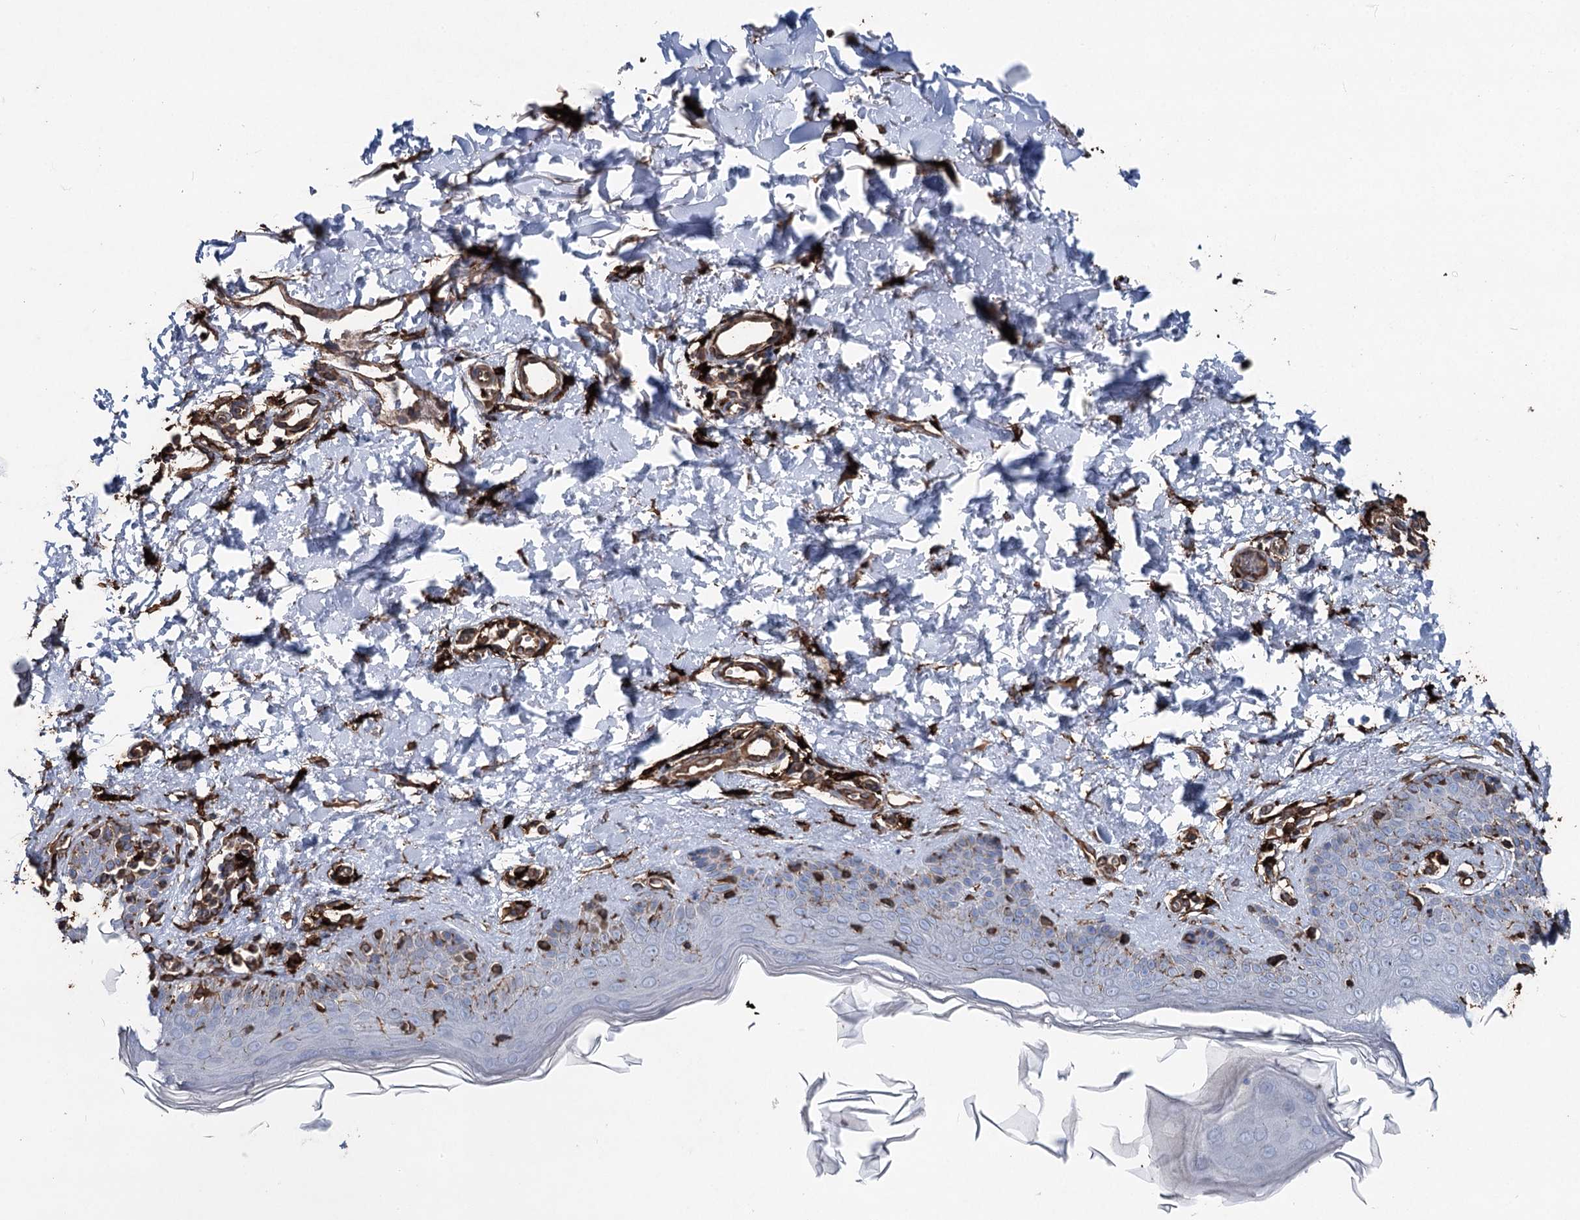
{"staining": {"intensity": "moderate", "quantity": "25%-75%", "location": "cytoplasmic/membranous"}, "tissue": "skin", "cell_type": "Fibroblasts", "image_type": "normal", "snomed": [{"axis": "morphology", "description": "Normal tissue, NOS"}, {"axis": "topography", "description": "Skin"}], "caption": "Skin stained with DAB immunohistochemistry (IHC) exhibits medium levels of moderate cytoplasmic/membranous expression in approximately 25%-75% of fibroblasts. (DAB (3,3'-diaminobenzidine) IHC with brightfield microscopy, high magnification).", "gene": "CLEC4M", "patient": {"sex": "male", "age": 52}}